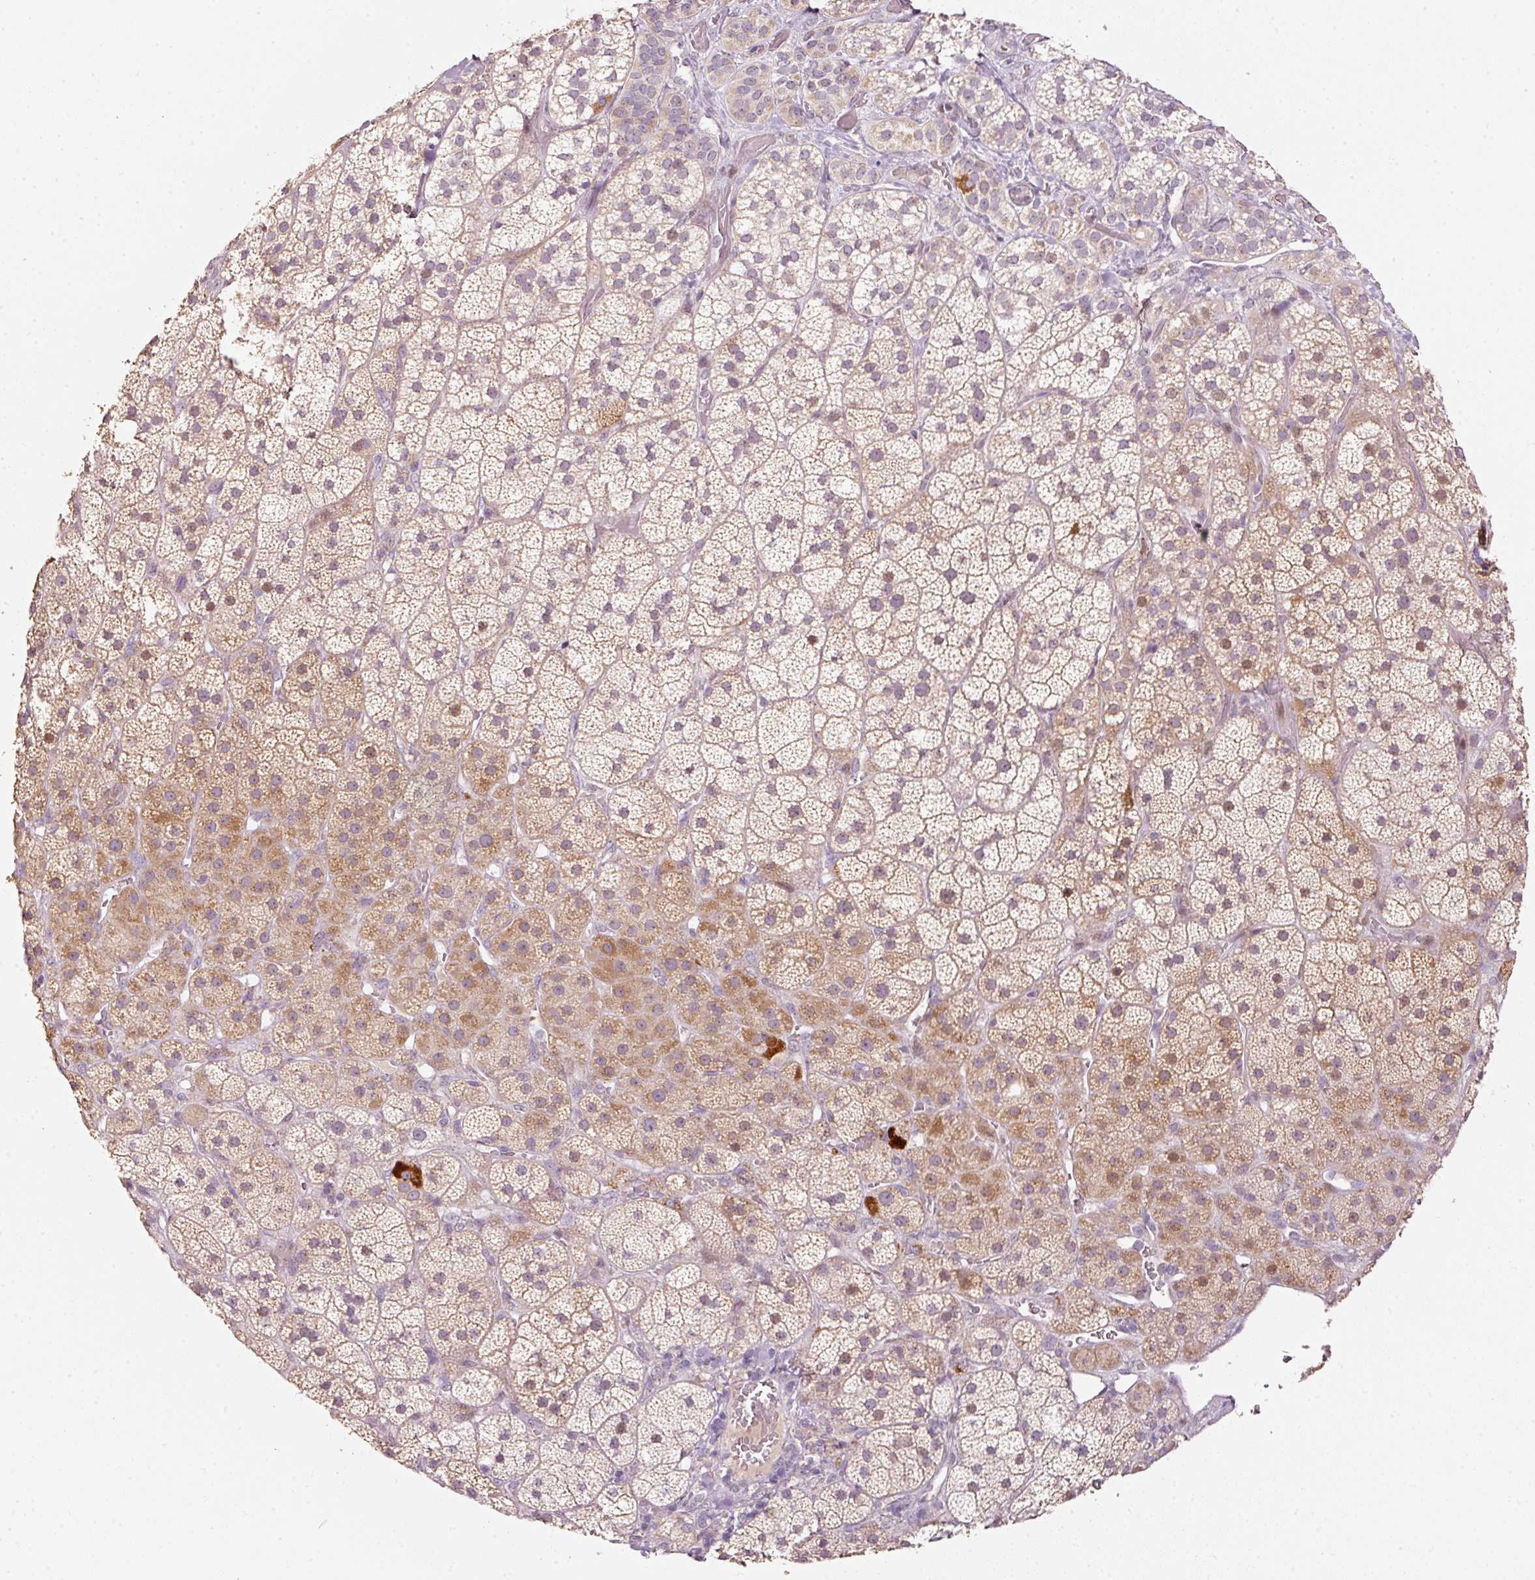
{"staining": {"intensity": "moderate", "quantity": "<25%", "location": "cytoplasmic/membranous"}, "tissue": "adrenal gland", "cell_type": "Glandular cells", "image_type": "normal", "snomed": [{"axis": "morphology", "description": "Normal tissue, NOS"}, {"axis": "topography", "description": "Adrenal gland"}], "caption": "High-power microscopy captured an immunohistochemistry (IHC) image of normal adrenal gland, revealing moderate cytoplasmic/membranous positivity in about <25% of glandular cells.", "gene": "TOB2", "patient": {"sex": "male", "age": 57}}